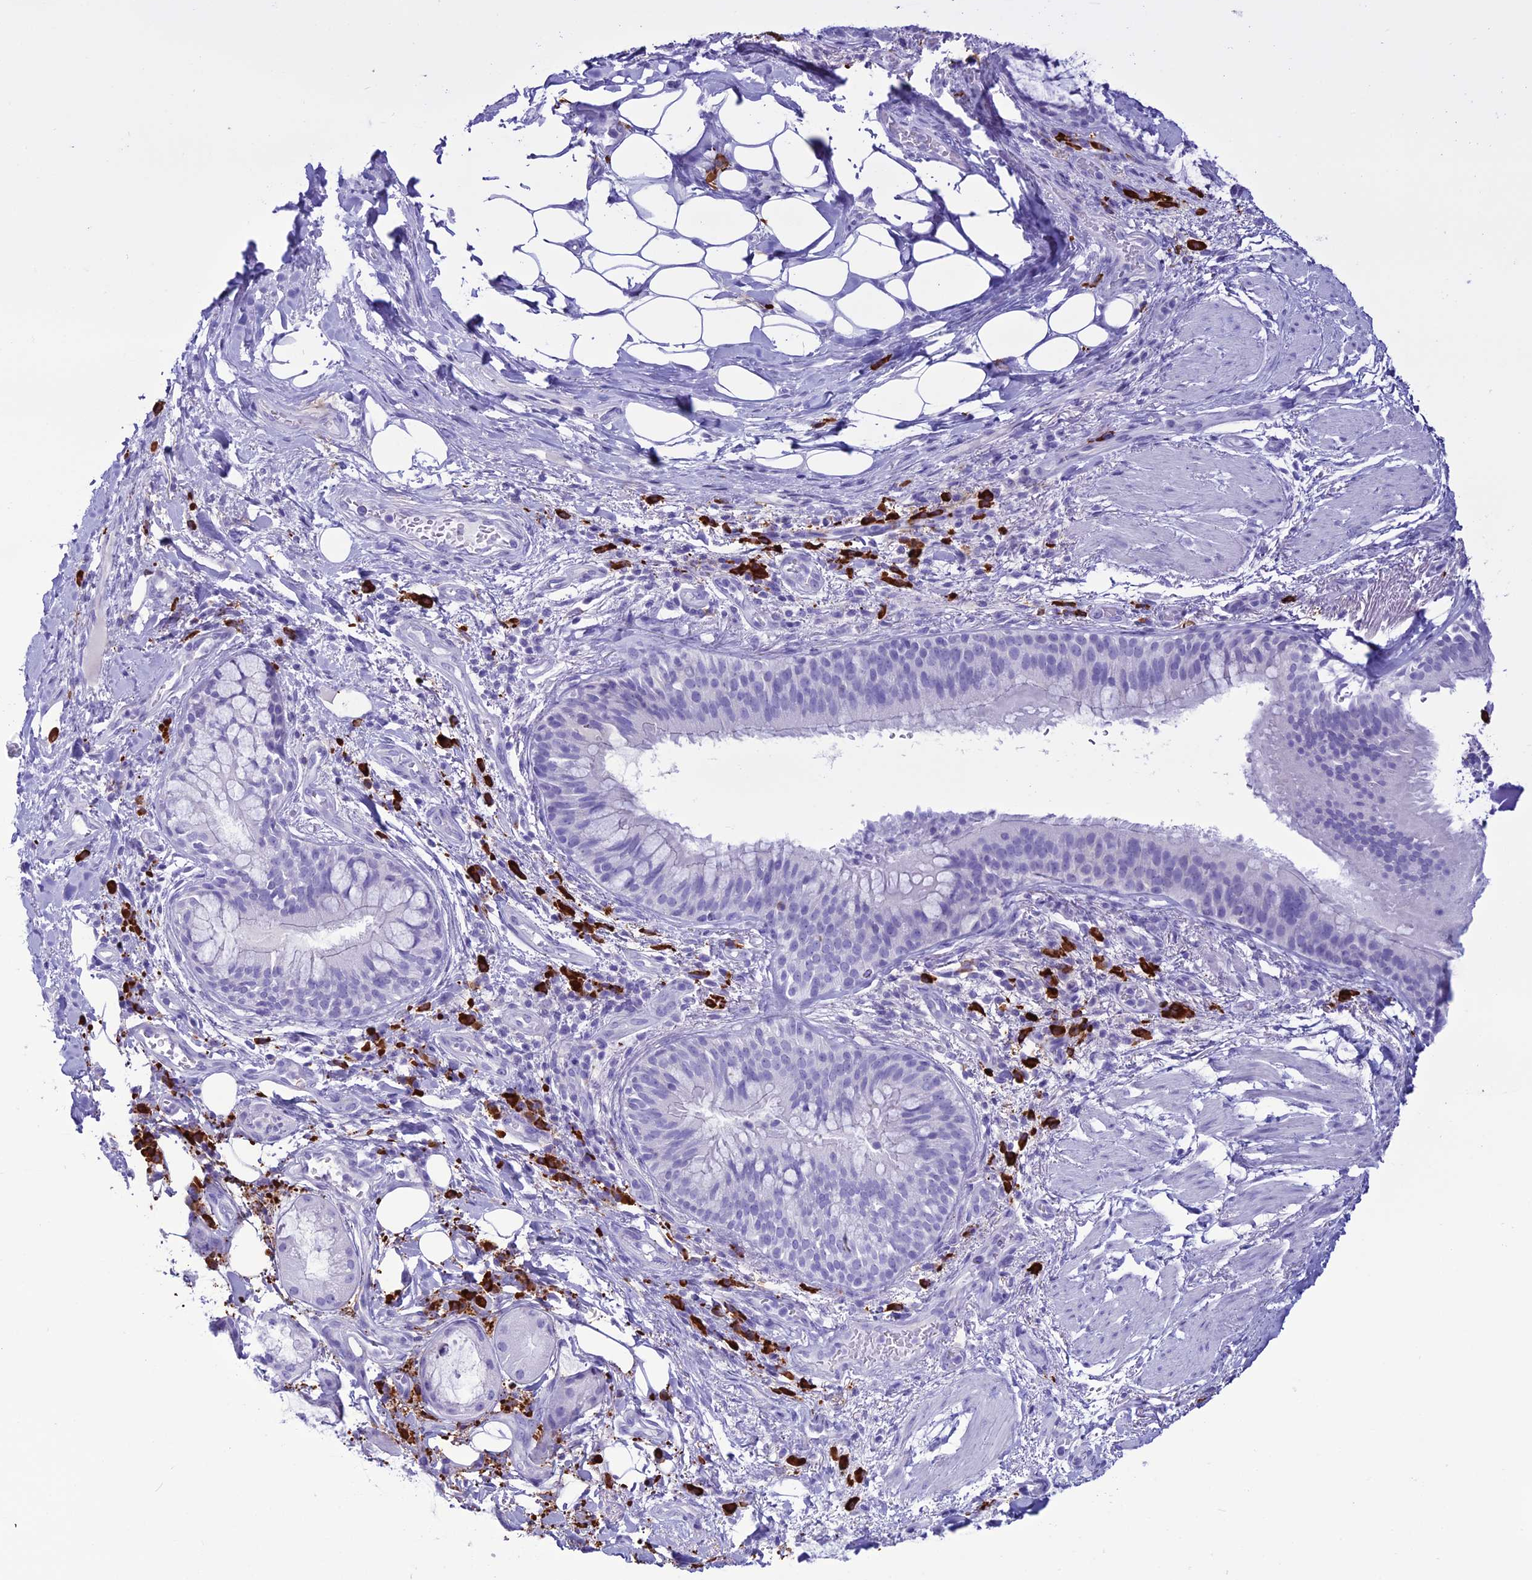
{"staining": {"intensity": "negative", "quantity": "none", "location": "none"}, "tissue": "adipose tissue", "cell_type": "Adipocytes", "image_type": "normal", "snomed": [{"axis": "morphology", "description": "Normal tissue, NOS"}, {"axis": "topography", "description": "Lymph node"}, {"axis": "topography", "description": "Cartilage tissue"}, {"axis": "topography", "description": "Bronchus"}], "caption": "High magnification brightfield microscopy of benign adipose tissue stained with DAB (brown) and counterstained with hematoxylin (blue): adipocytes show no significant staining. (Brightfield microscopy of DAB (3,3'-diaminobenzidine) immunohistochemistry at high magnification).", "gene": "MZB1", "patient": {"sex": "male", "age": 63}}